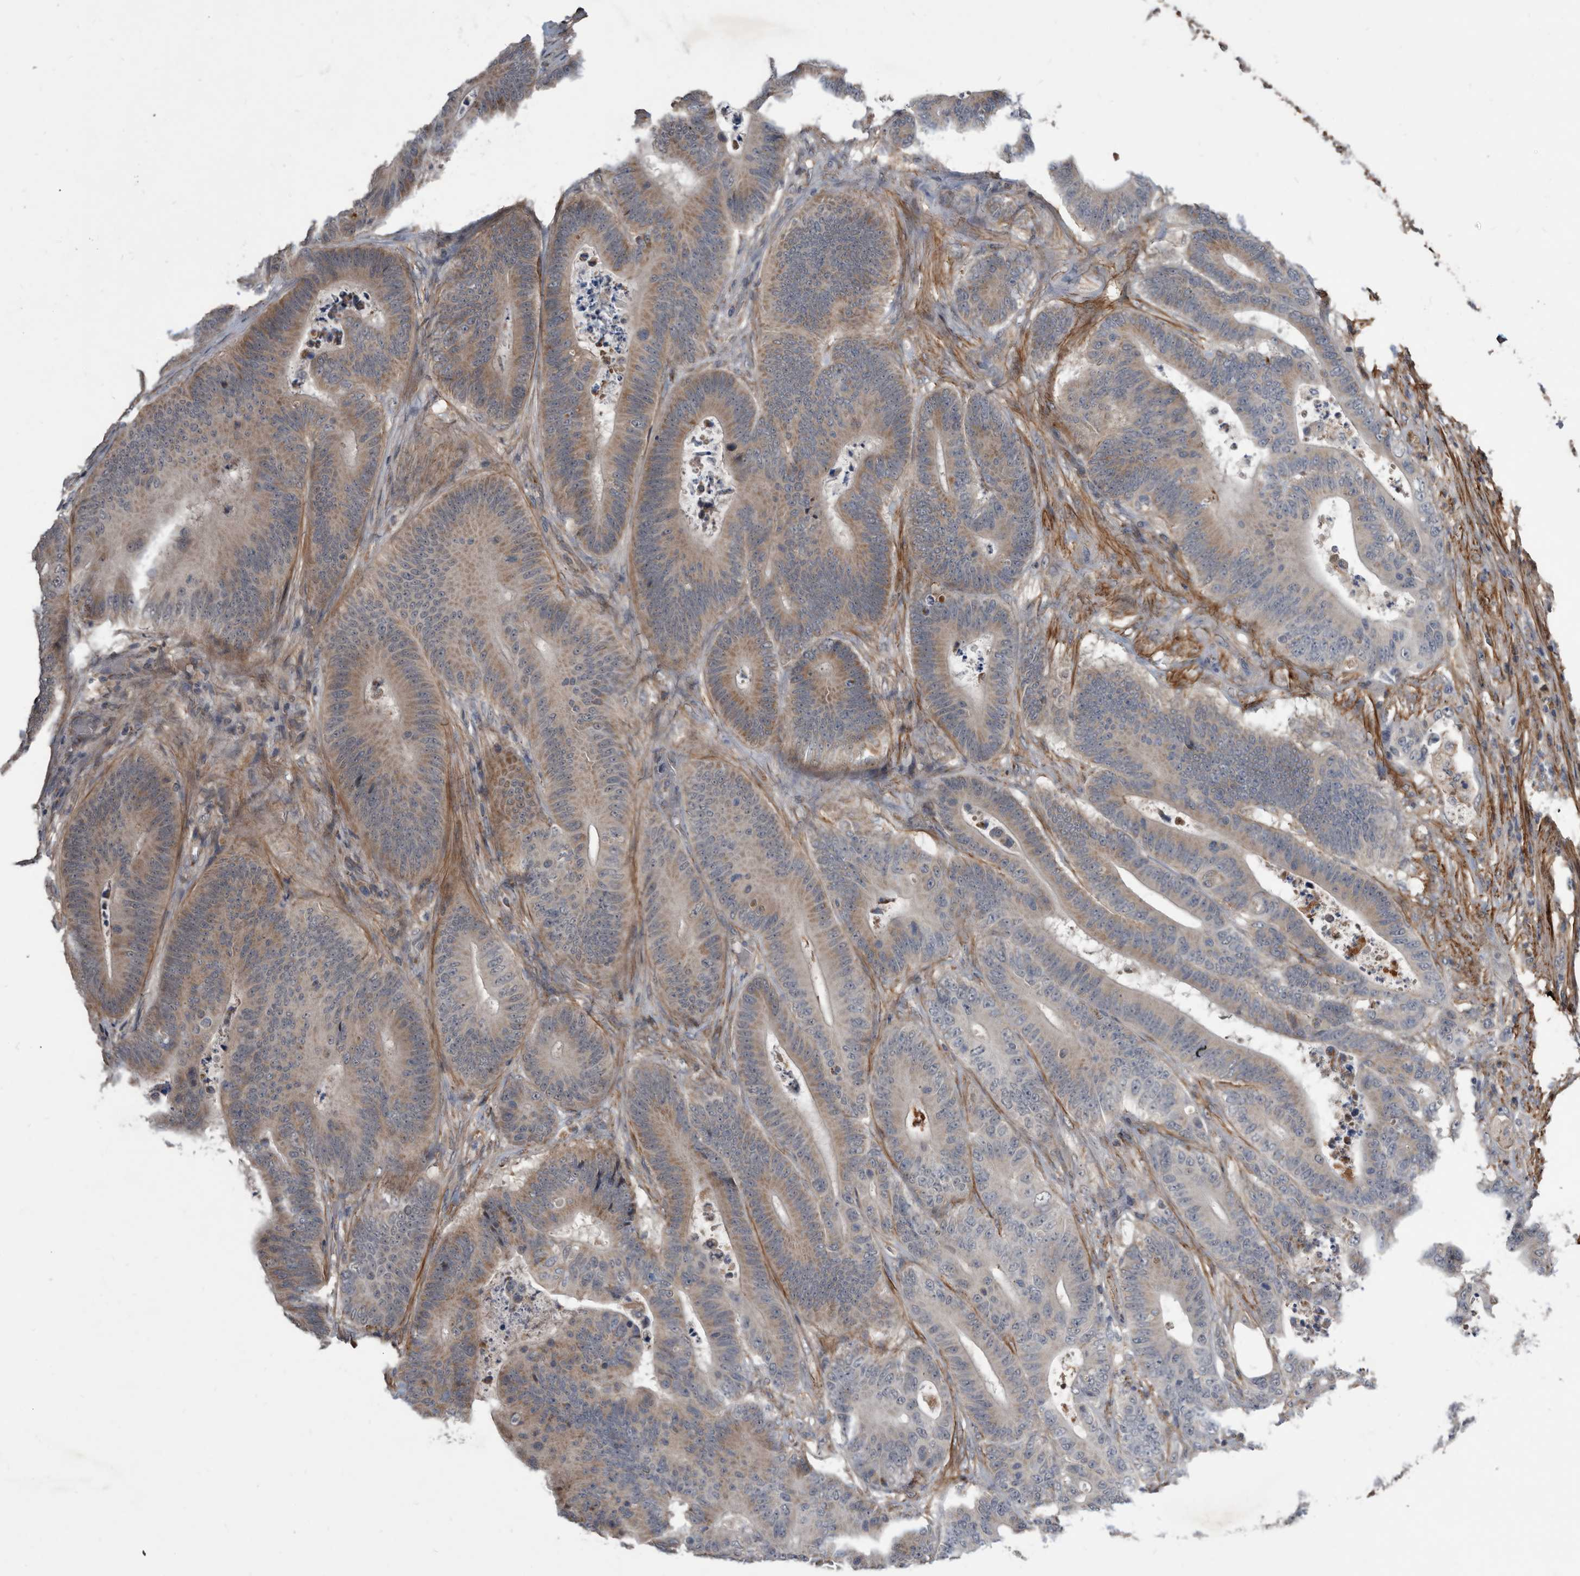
{"staining": {"intensity": "moderate", "quantity": "25%-75%", "location": "cytoplasmic/membranous"}, "tissue": "colorectal cancer", "cell_type": "Tumor cells", "image_type": "cancer", "snomed": [{"axis": "morphology", "description": "Adenocarcinoma, NOS"}, {"axis": "topography", "description": "Colon"}], "caption": "Colorectal cancer was stained to show a protein in brown. There is medium levels of moderate cytoplasmic/membranous positivity in about 25%-75% of tumor cells.", "gene": "PI15", "patient": {"sex": "male", "age": 83}}